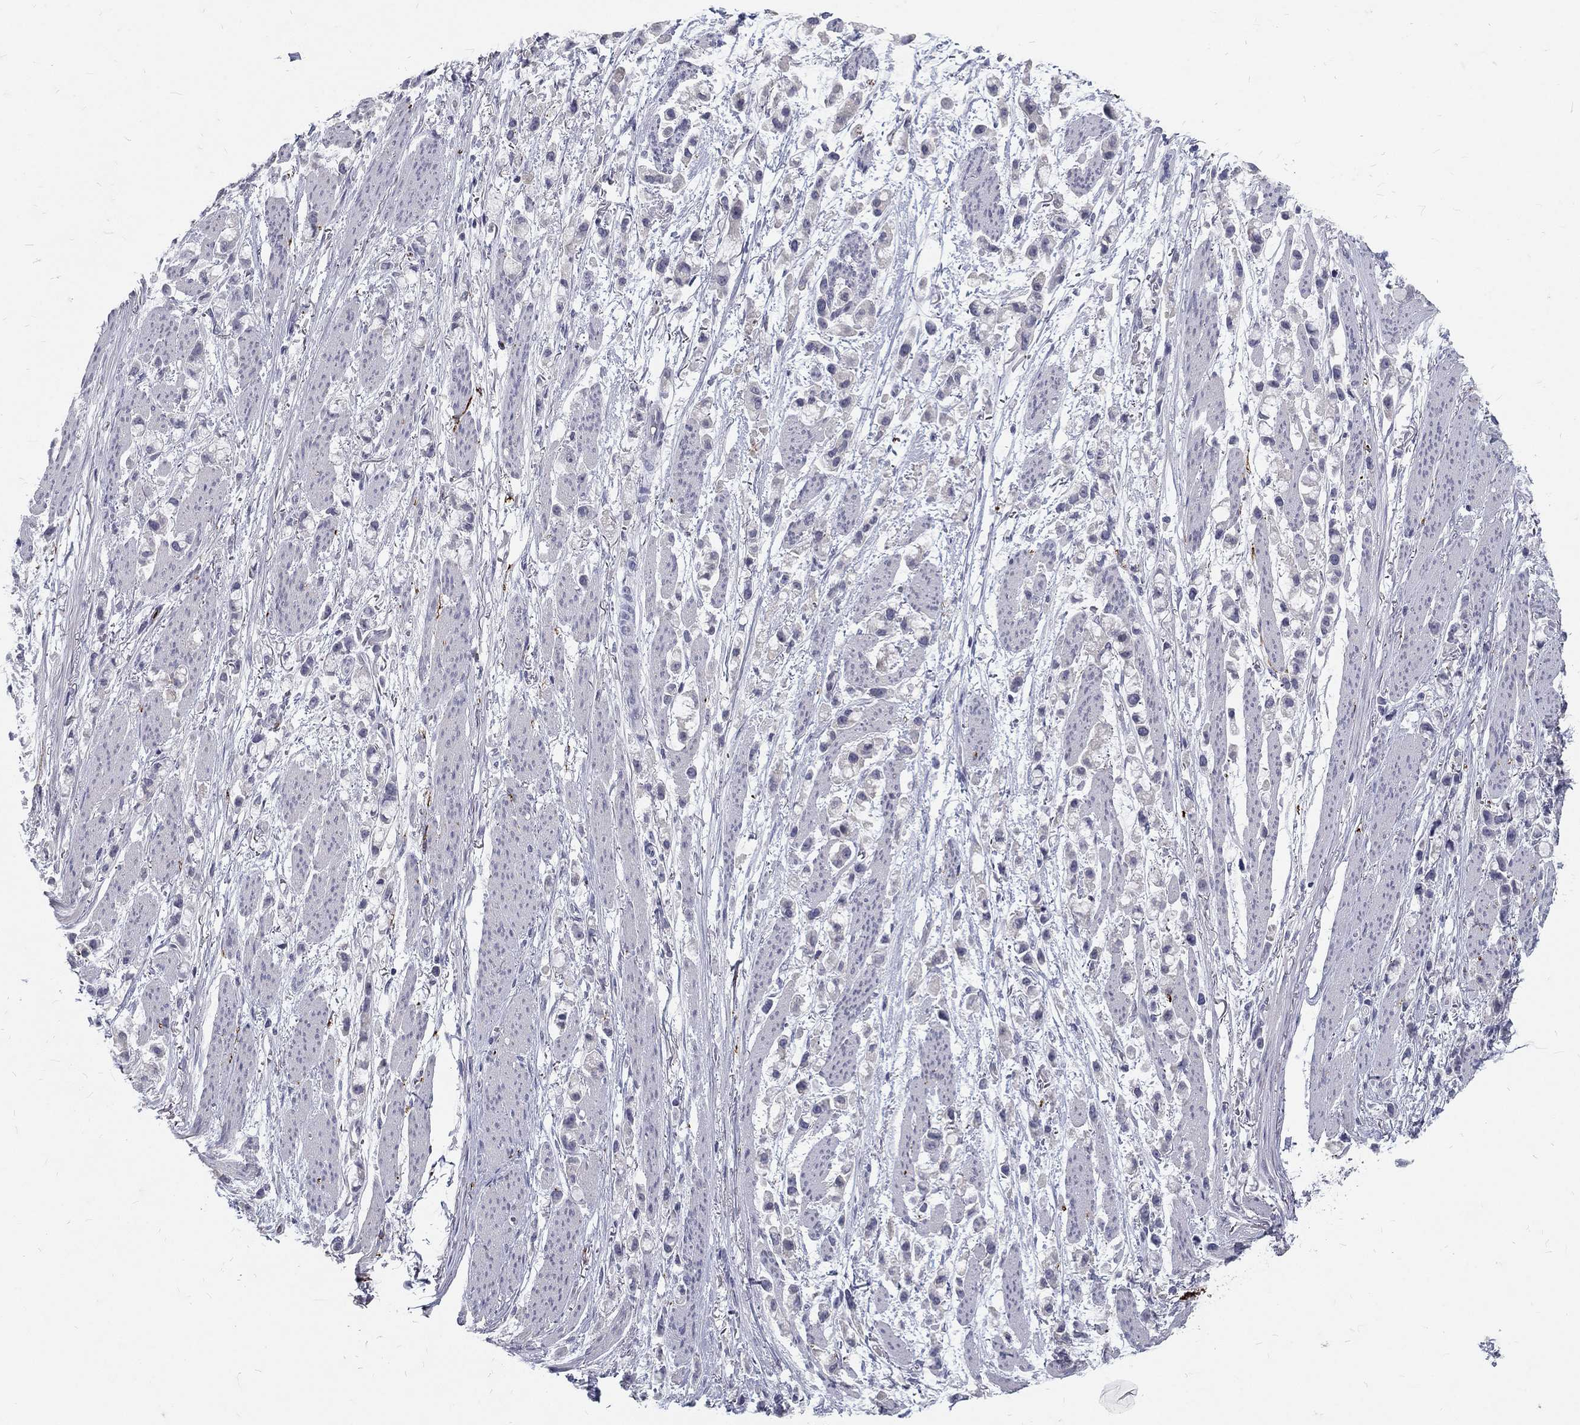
{"staining": {"intensity": "negative", "quantity": "none", "location": "none"}, "tissue": "stomach cancer", "cell_type": "Tumor cells", "image_type": "cancer", "snomed": [{"axis": "morphology", "description": "Adenocarcinoma, NOS"}, {"axis": "topography", "description": "Stomach"}], "caption": "An immunohistochemistry (IHC) micrograph of stomach cancer (adenocarcinoma) is shown. There is no staining in tumor cells of stomach cancer (adenocarcinoma).", "gene": "NOS1", "patient": {"sex": "female", "age": 81}}